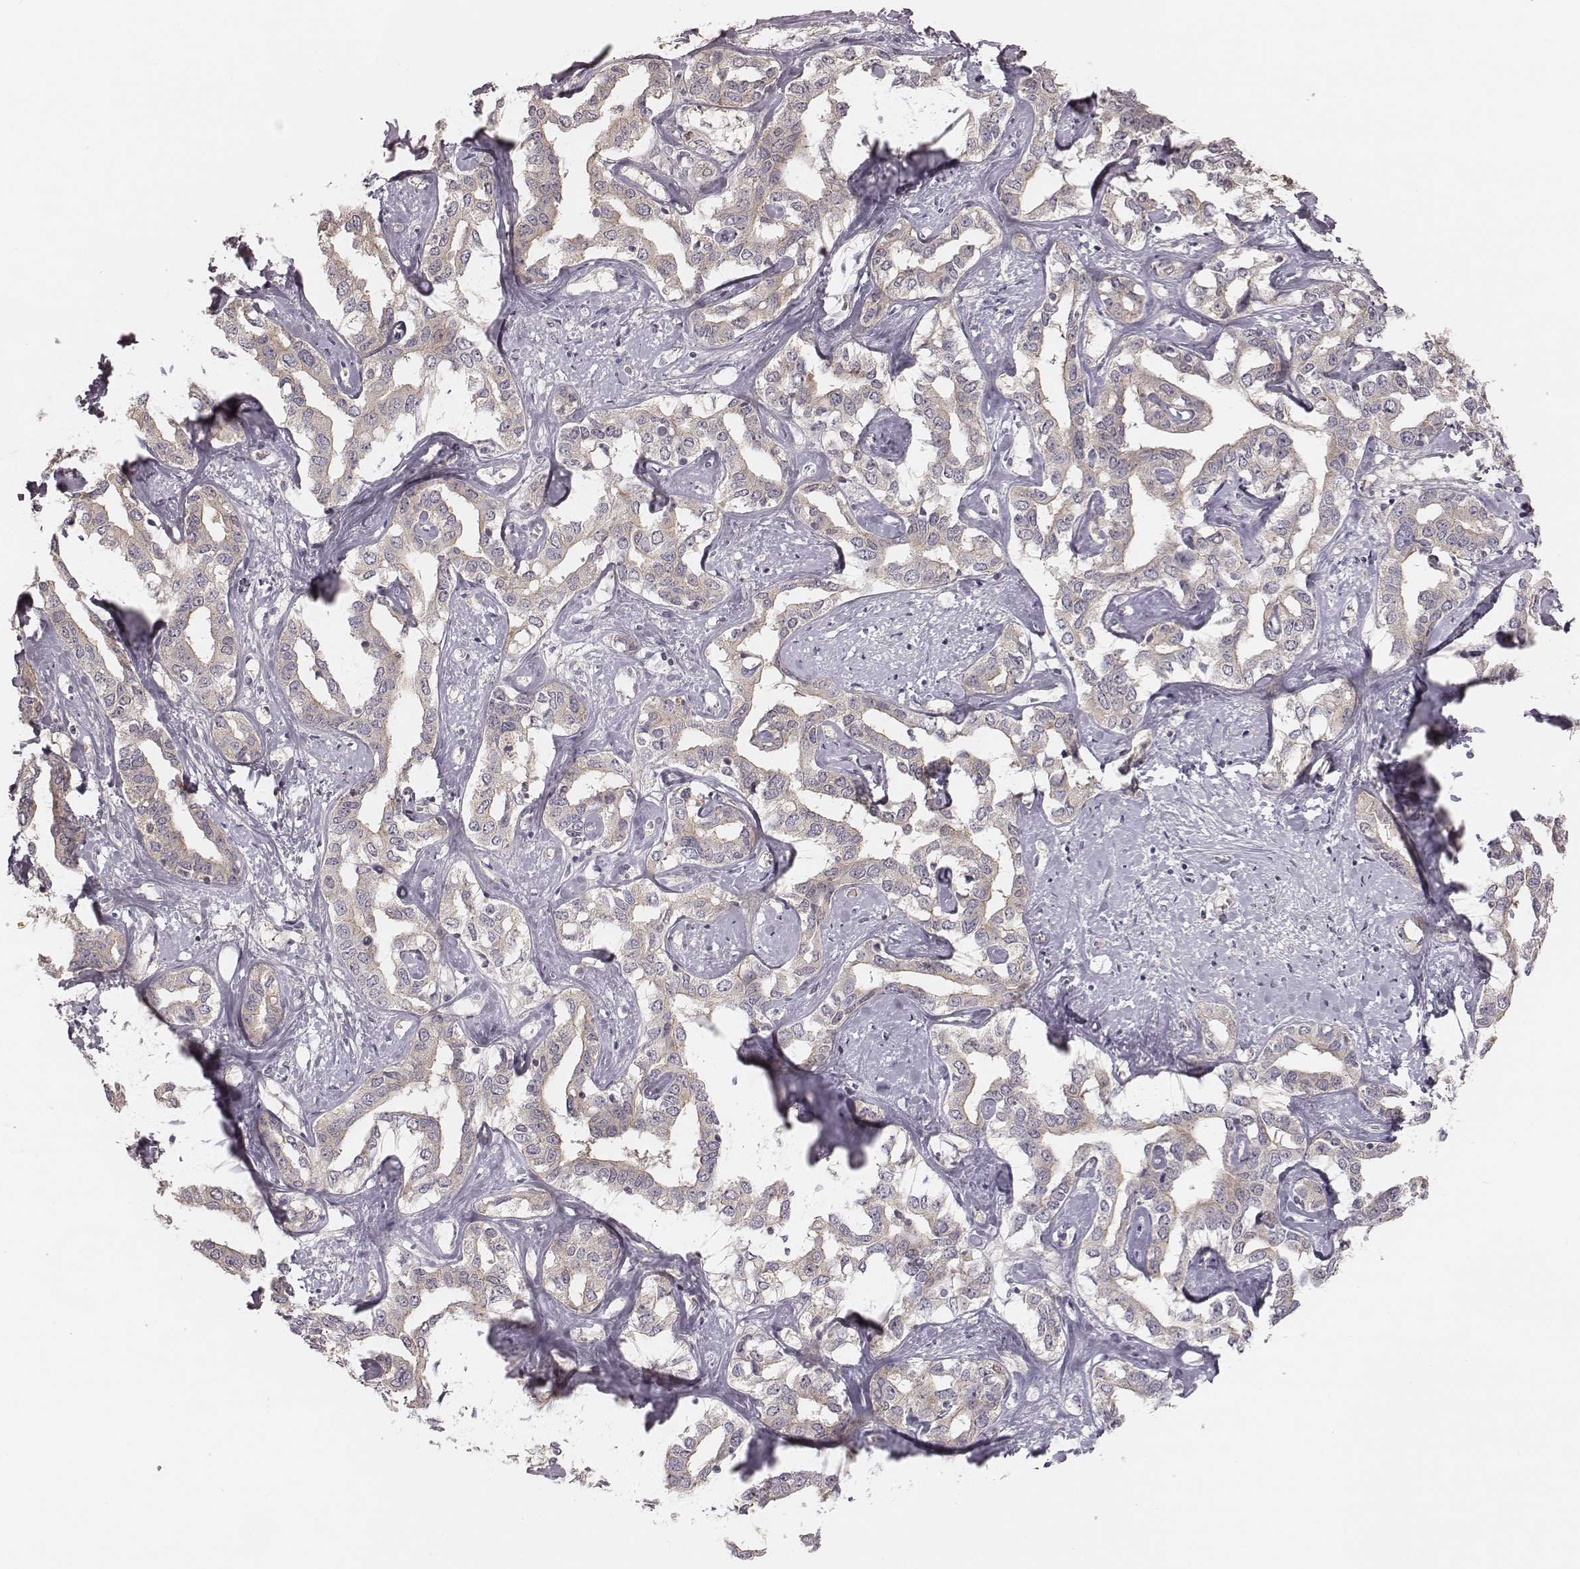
{"staining": {"intensity": "negative", "quantity": "none", "location": "none"}, "tissue": "liver cancer", "cell_type": "Tumor cells", "image_type": "cancer", "snomed": [{"axis": "morphology", "description": "Cholangiocarcinoma"}, {"axis": "topography", "description": "Liver"}], "caption": "Immunohistochemical staining of human cholangiocarcinoma (liver) reveals no significant positivity in tumor cells. (Stains: DAB immunohistochemistry (IHC) with hematoxylin counter stain, Microscopy: brightfield microscopy at high magnification).", "gene": "TDRD5", "patient": {"sex": "male", "age": 59}}